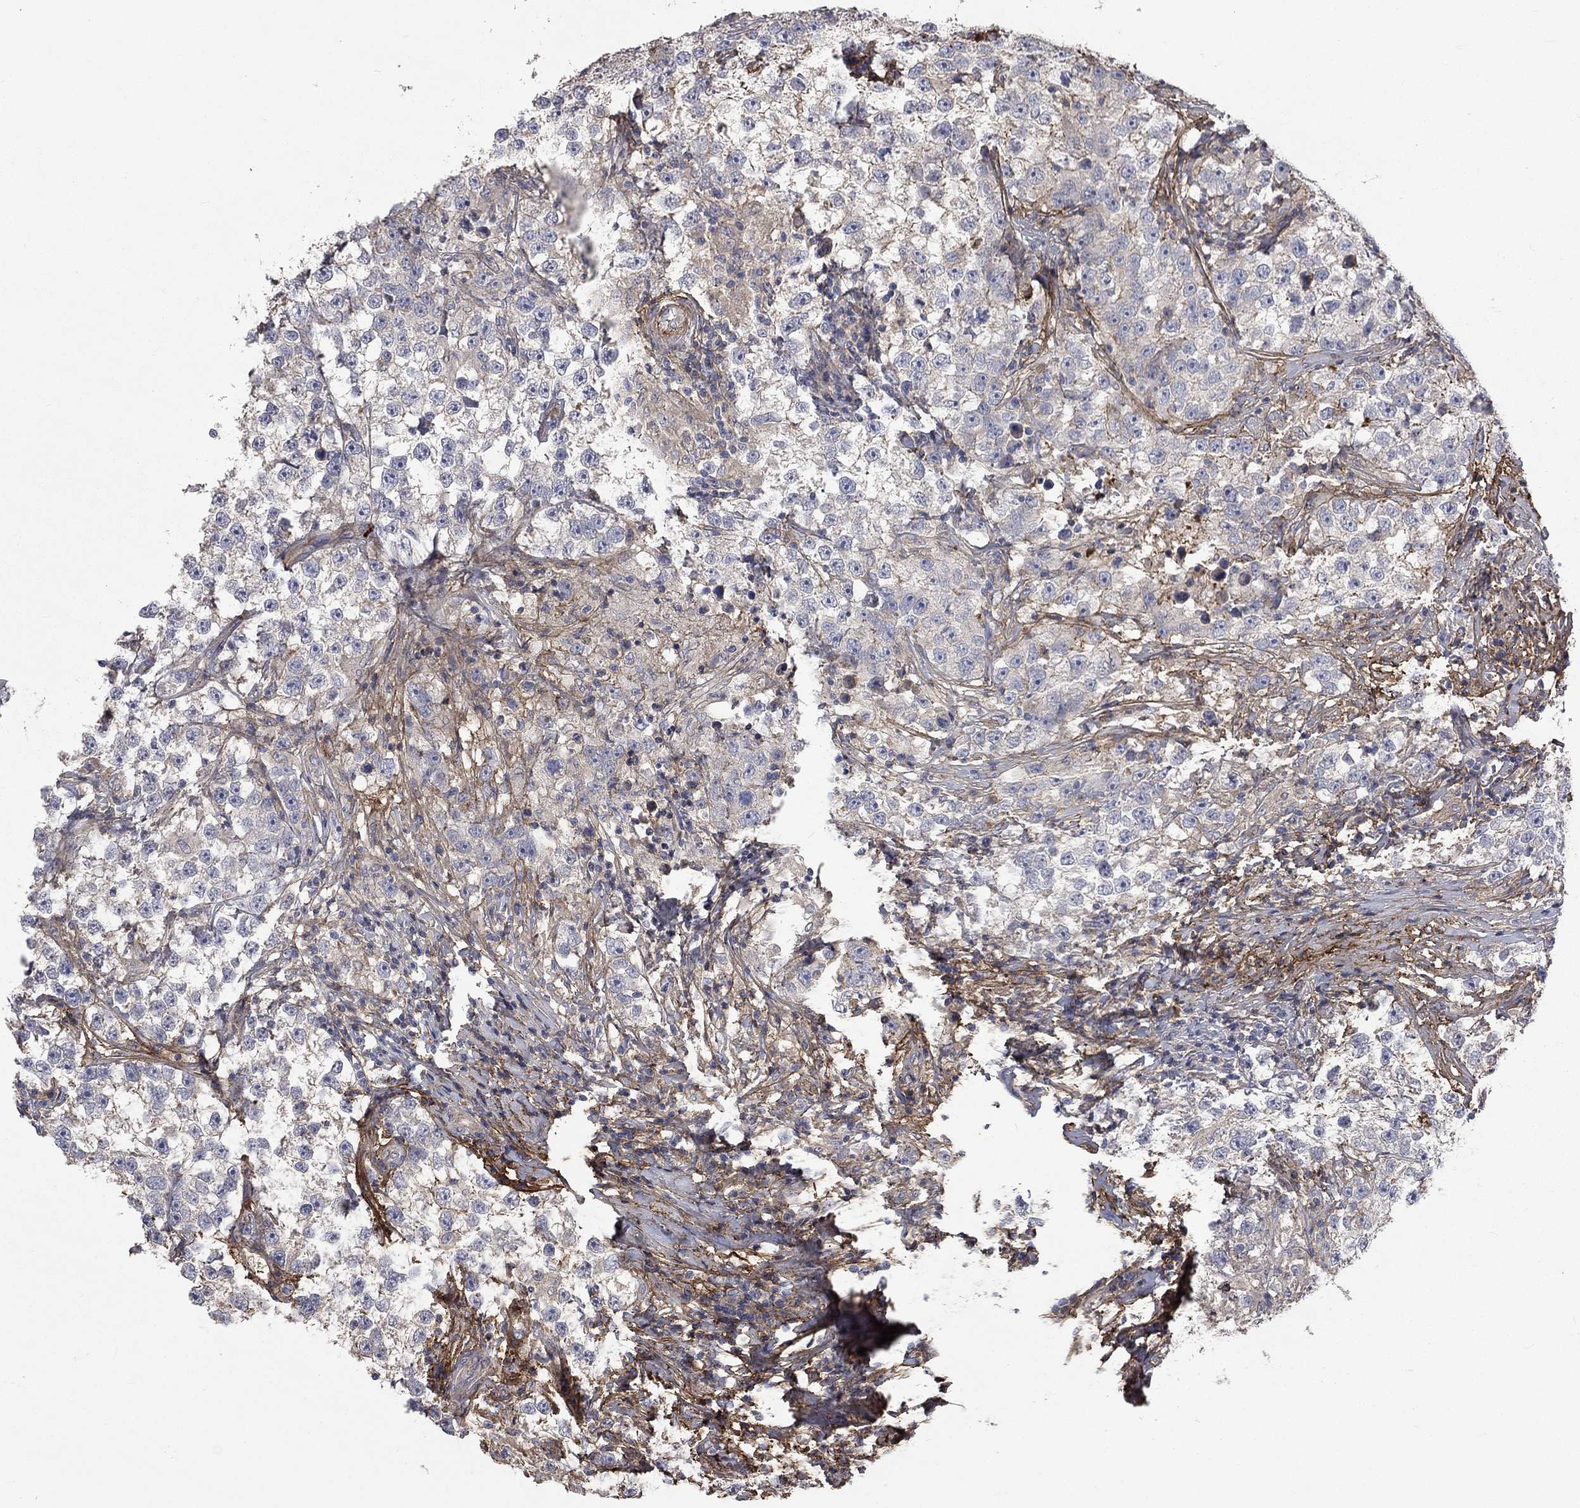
{"staining": {"intensity": "negative", "quantity": "none", "location": "none"}, "tissue": "testis cancer", "cell_type": "Tumor cells", "image_type": "cancer", "snomed": [{"axis": "morphology", "description": "Seminoma, NOS"}, {"axis": "topography", "description": "Testis"}], "caption": "DAB immunohistochemical staining of testis cancer shows no significant positivity in tumor cells.", "gene": "VCAN", "patient": {"sex": "male", "age": 46}}